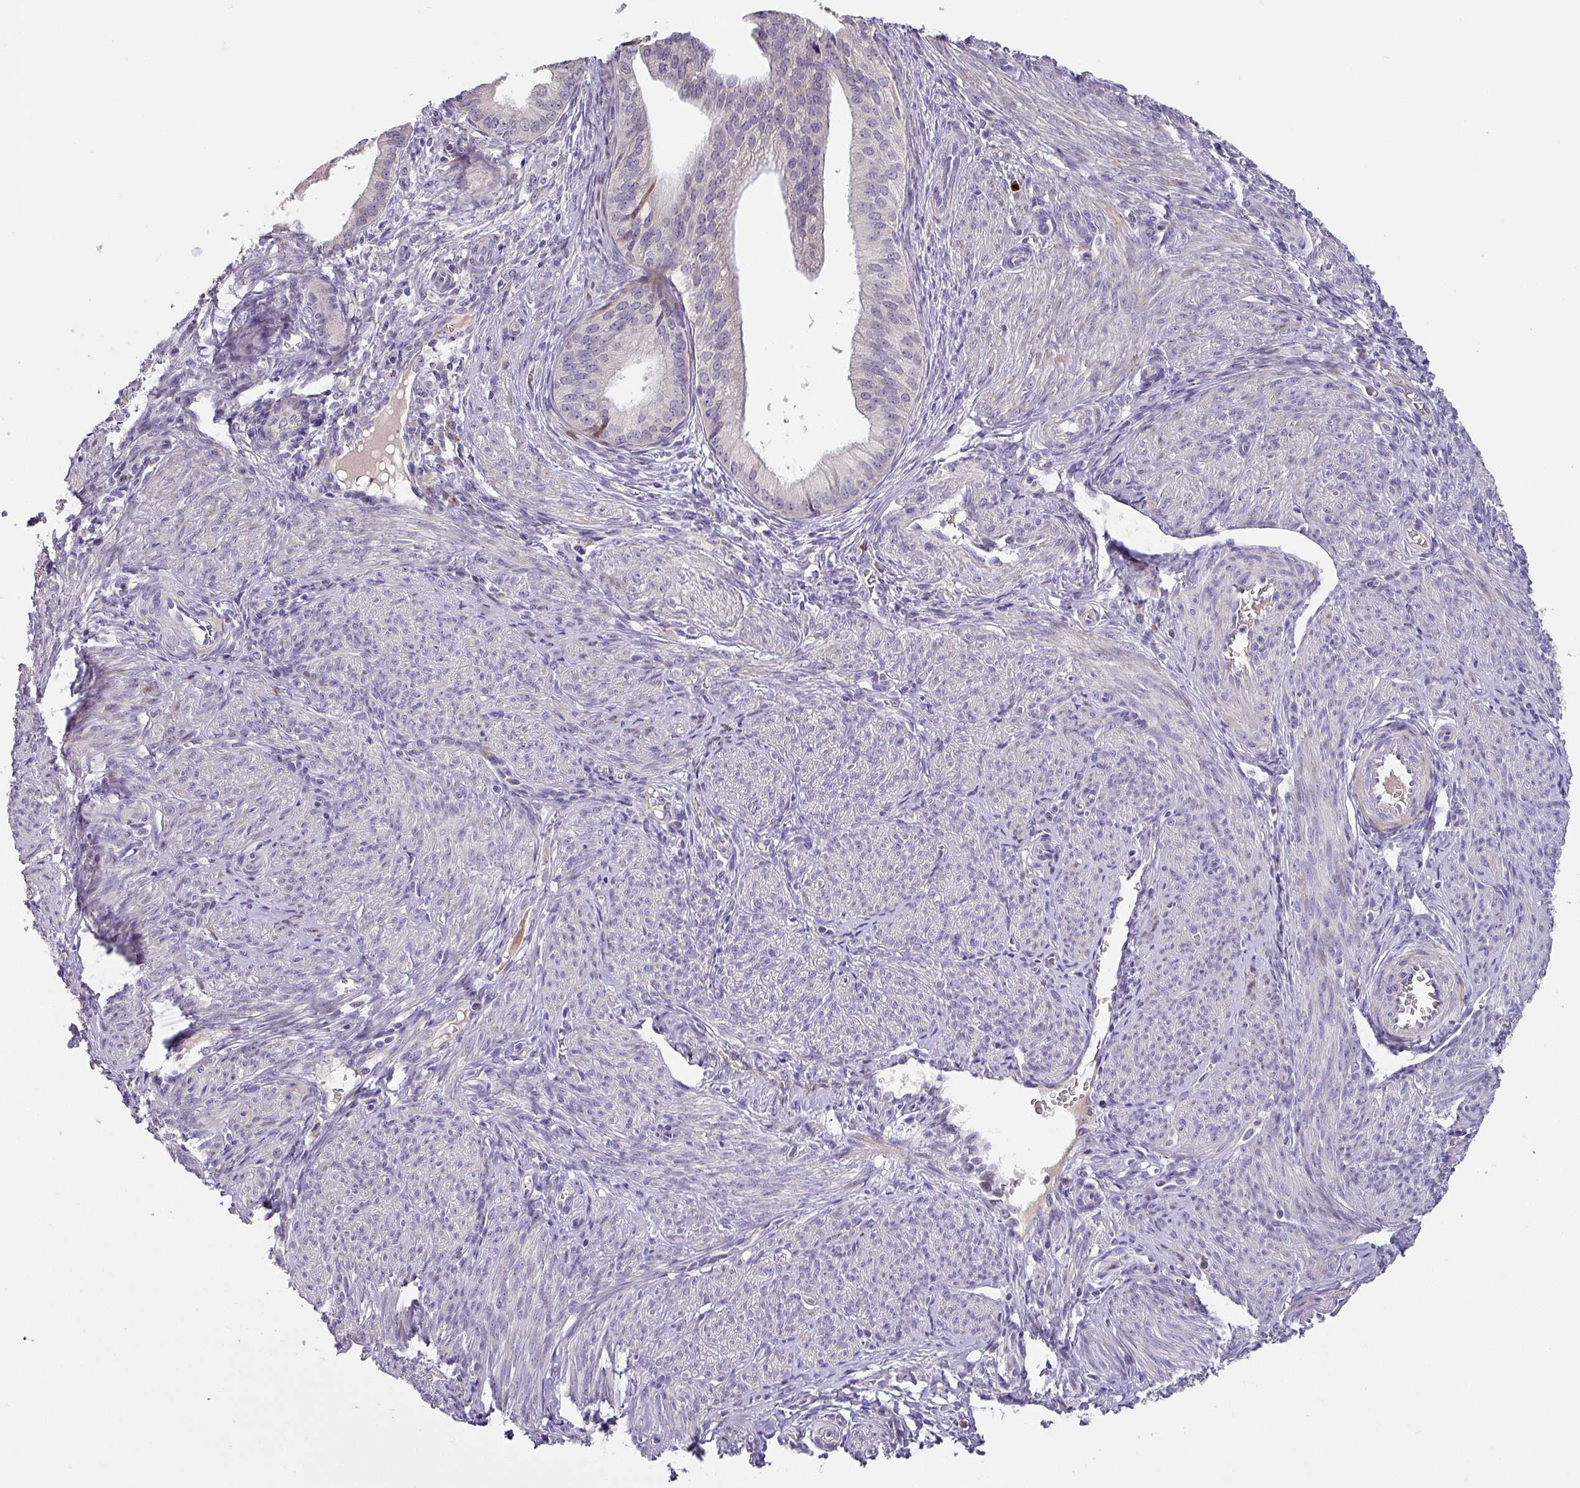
{"staining": {"intensity": "negative", "quantity": "none", "location": "none"}, "tissue": "endometrial cancer", "cell_type": "Tumor cells", "image_type": "cancer", "snomed": [{"axis": "morphology", "description": "Adenocarcinoma, NOS"}, {"axis": "topography", "description": "Endometrium"}], "caption": "Protein analysis of adenocarcinoma (endometrial) exhibits no significant expression in tumor cells.", "gene": "KLHL3", "patient": {"sex": "female", "age": 50}}